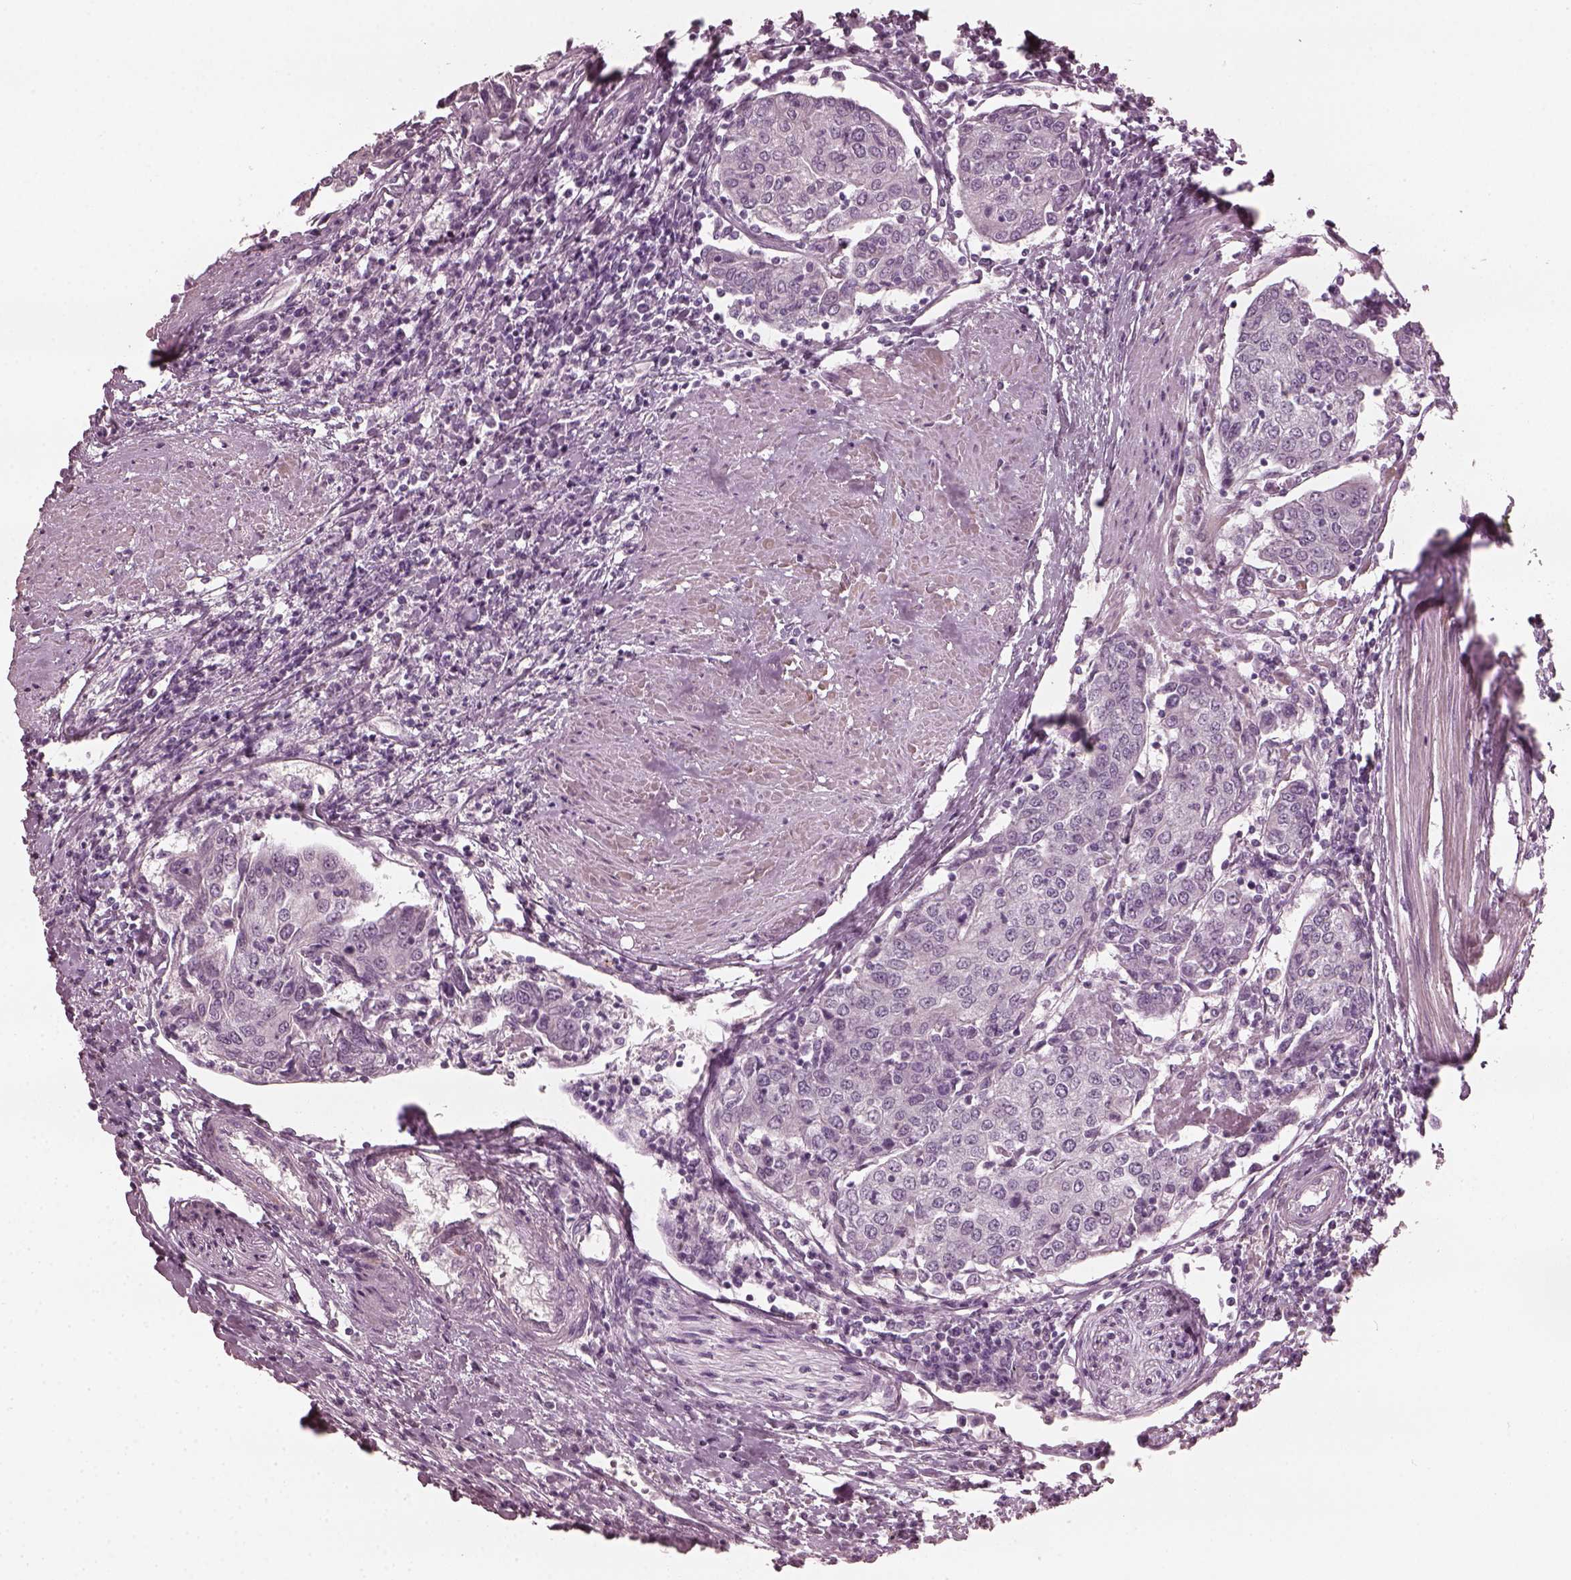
{"staining": {"intensity": "negative", "quantity": "none", "location": "none"}, "tissue": "urothelial cancer", "cell_type": "Tumor cells", "image_type": "cancer", "snomed": [{"axis": "morphology", "description": "Urothelial carcinoma, High grade"}, {"axis": "topography", "description": "Urinary bladder"}], "caption": "IHC histopathology image of neoplastic tissue: high-grade urothelial carcinoma stained with DAB (3,3'-diaminobenzidine) shows no significant protein staining in tumor cells.", "gene": "CCDC170", "patient": {"sex": "female", "age": 85}}